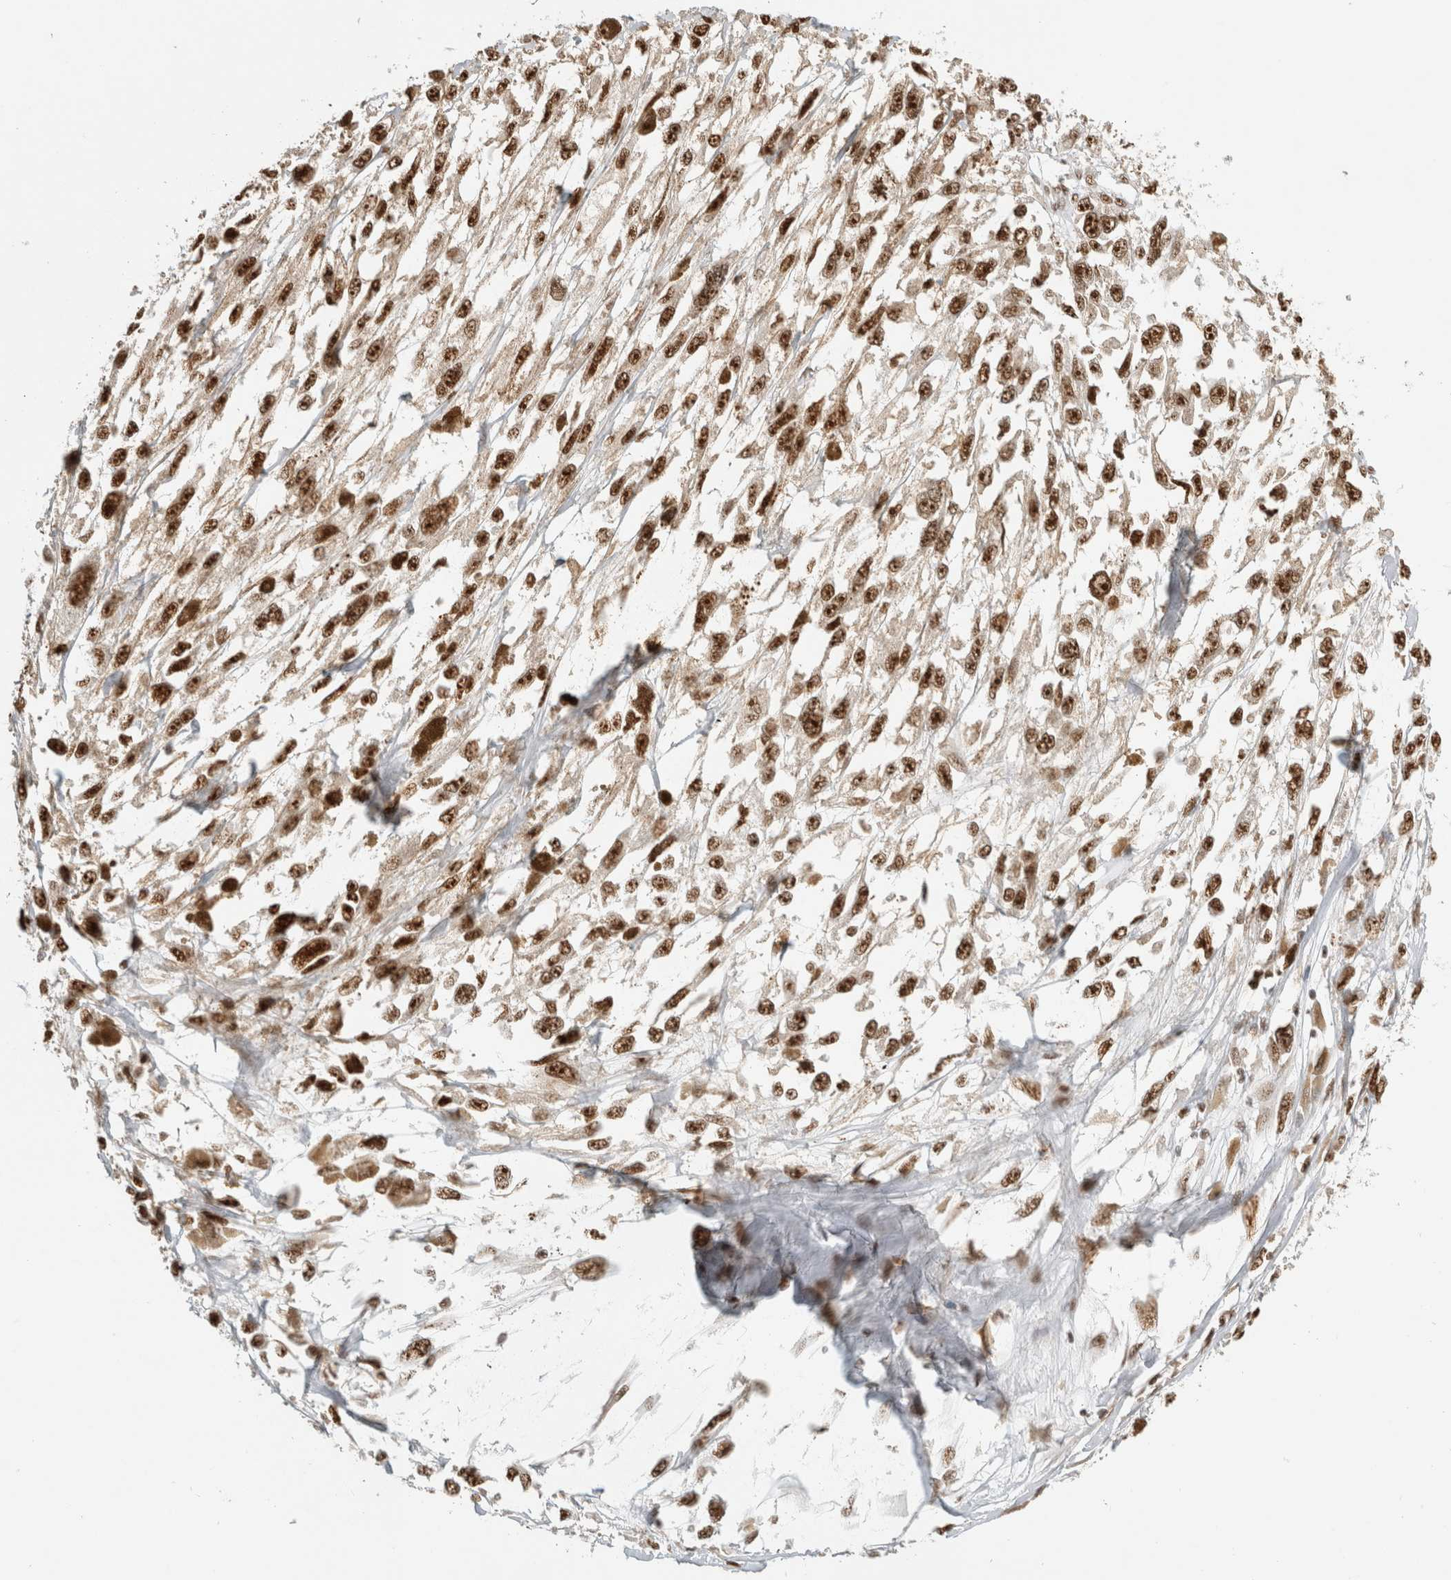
{"staining": {"intensity": "moderate", "quantity": ">75%", "location": "nuclear"}, "tissue": "melanoma", "cell_type": "Tumor cells", "image_type": "cancer", "snomed": [{"axis": "morphology", "description": "Malignant melanoma, Metastatic site"}, {"axis": "topography", "description": "Lymph node"}], "caption": "A medium amount of moderate nuclear expression is seen in about >75% of tumor cells in malignant melanoma (metastatic site) tissue.", "gene": "EBNA1BP2", "patient": {"sex": "male", "age": 59}}